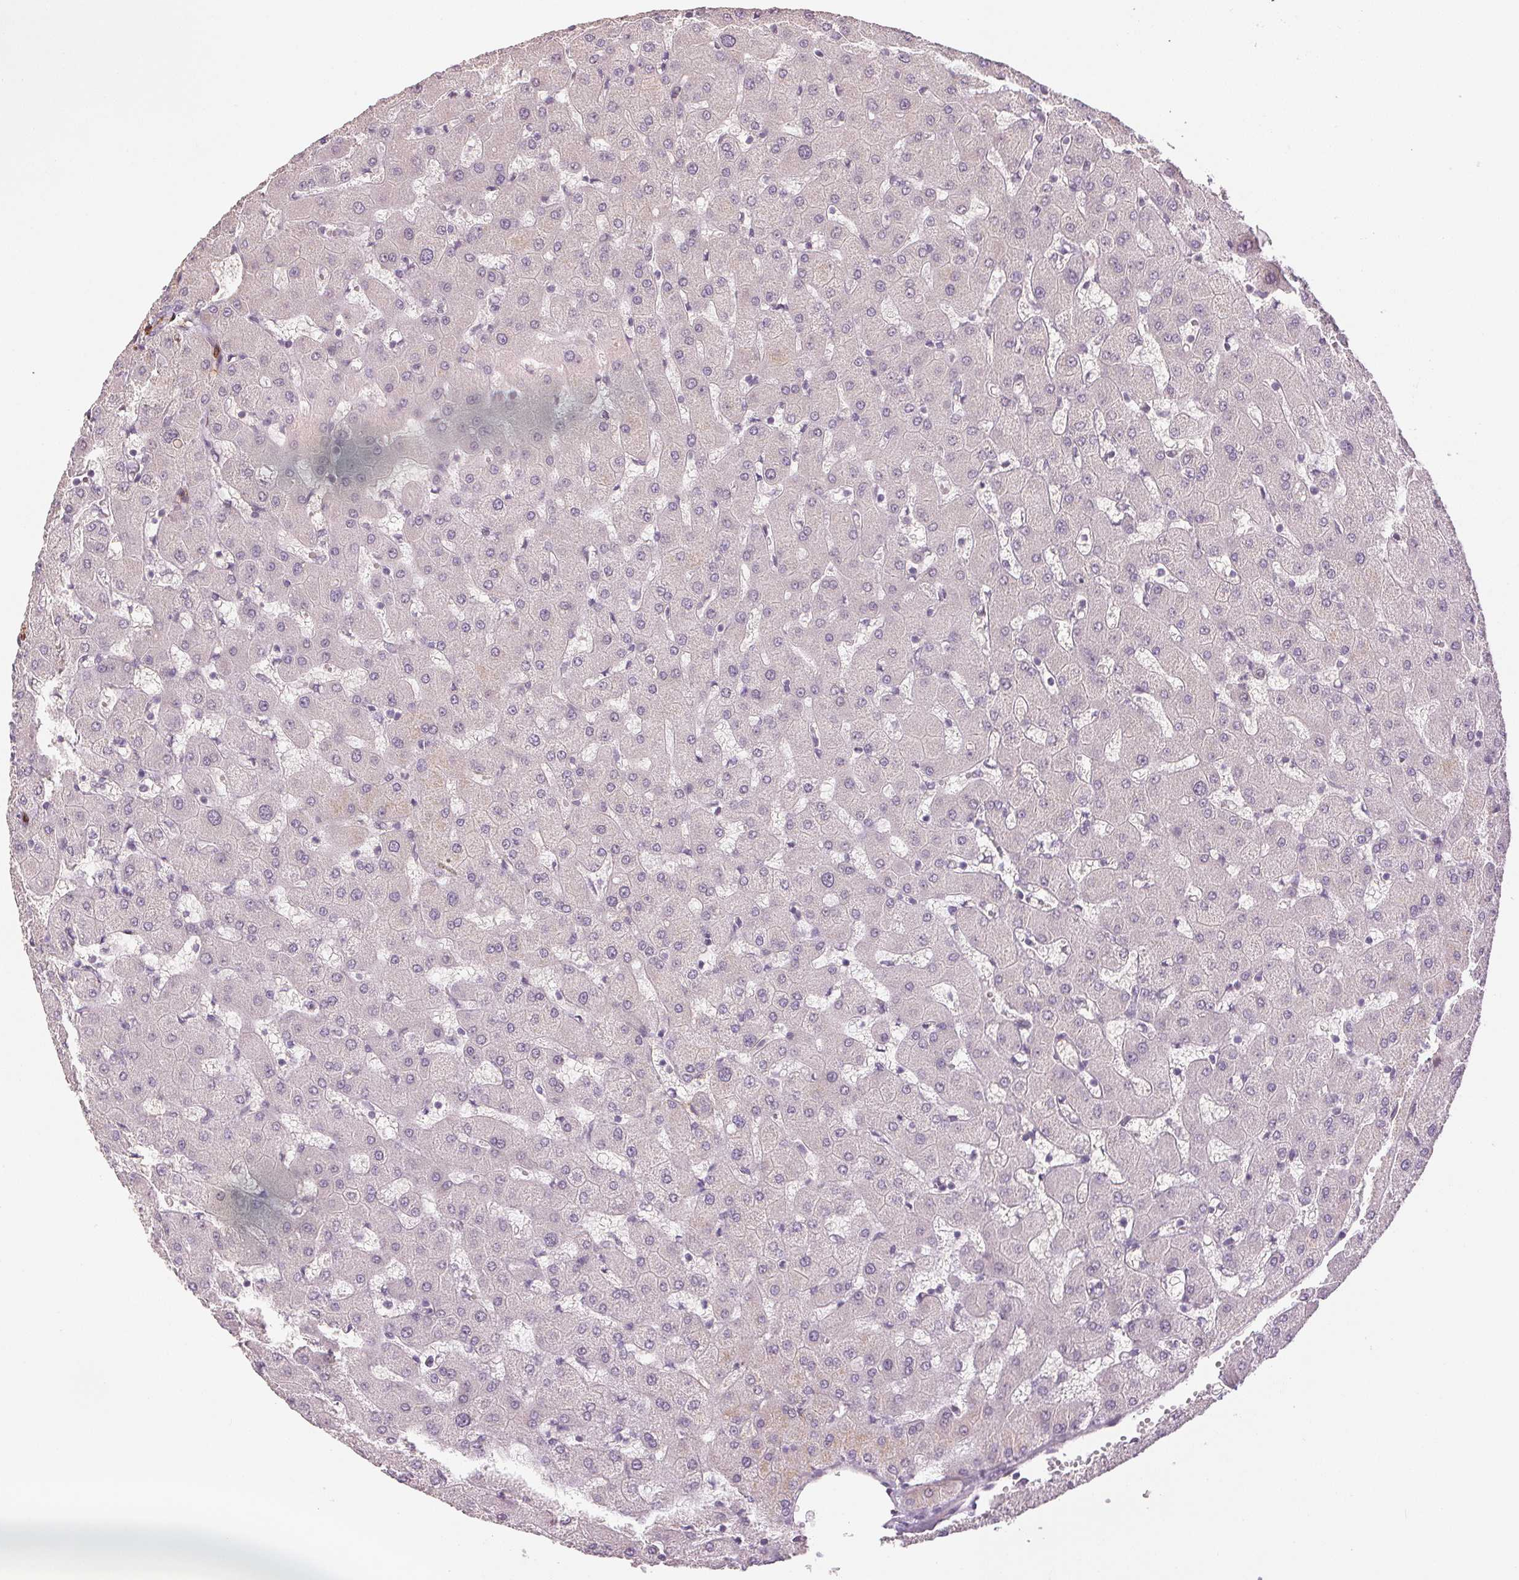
{"staining": {"intensity": "negative", "quantity": "none", "location": "none"}, "tissue": "liver", "cell_type": "Cholangiocytes", "image_type": "normal", "snomed": [{"axis": "morphology", "description": "Normal tissue, NOS"}, {"axis": "topography", "description": "Liver"}], "caption": "The photomicrograph displays no staining of cholangiocytes in unremarkable liver. (DAB (3,3'-diaminobenzidine) IHC with hematoxylin counter stain).", "gene": "PODXL", "patient": {"sex": "female", "age": 63}}